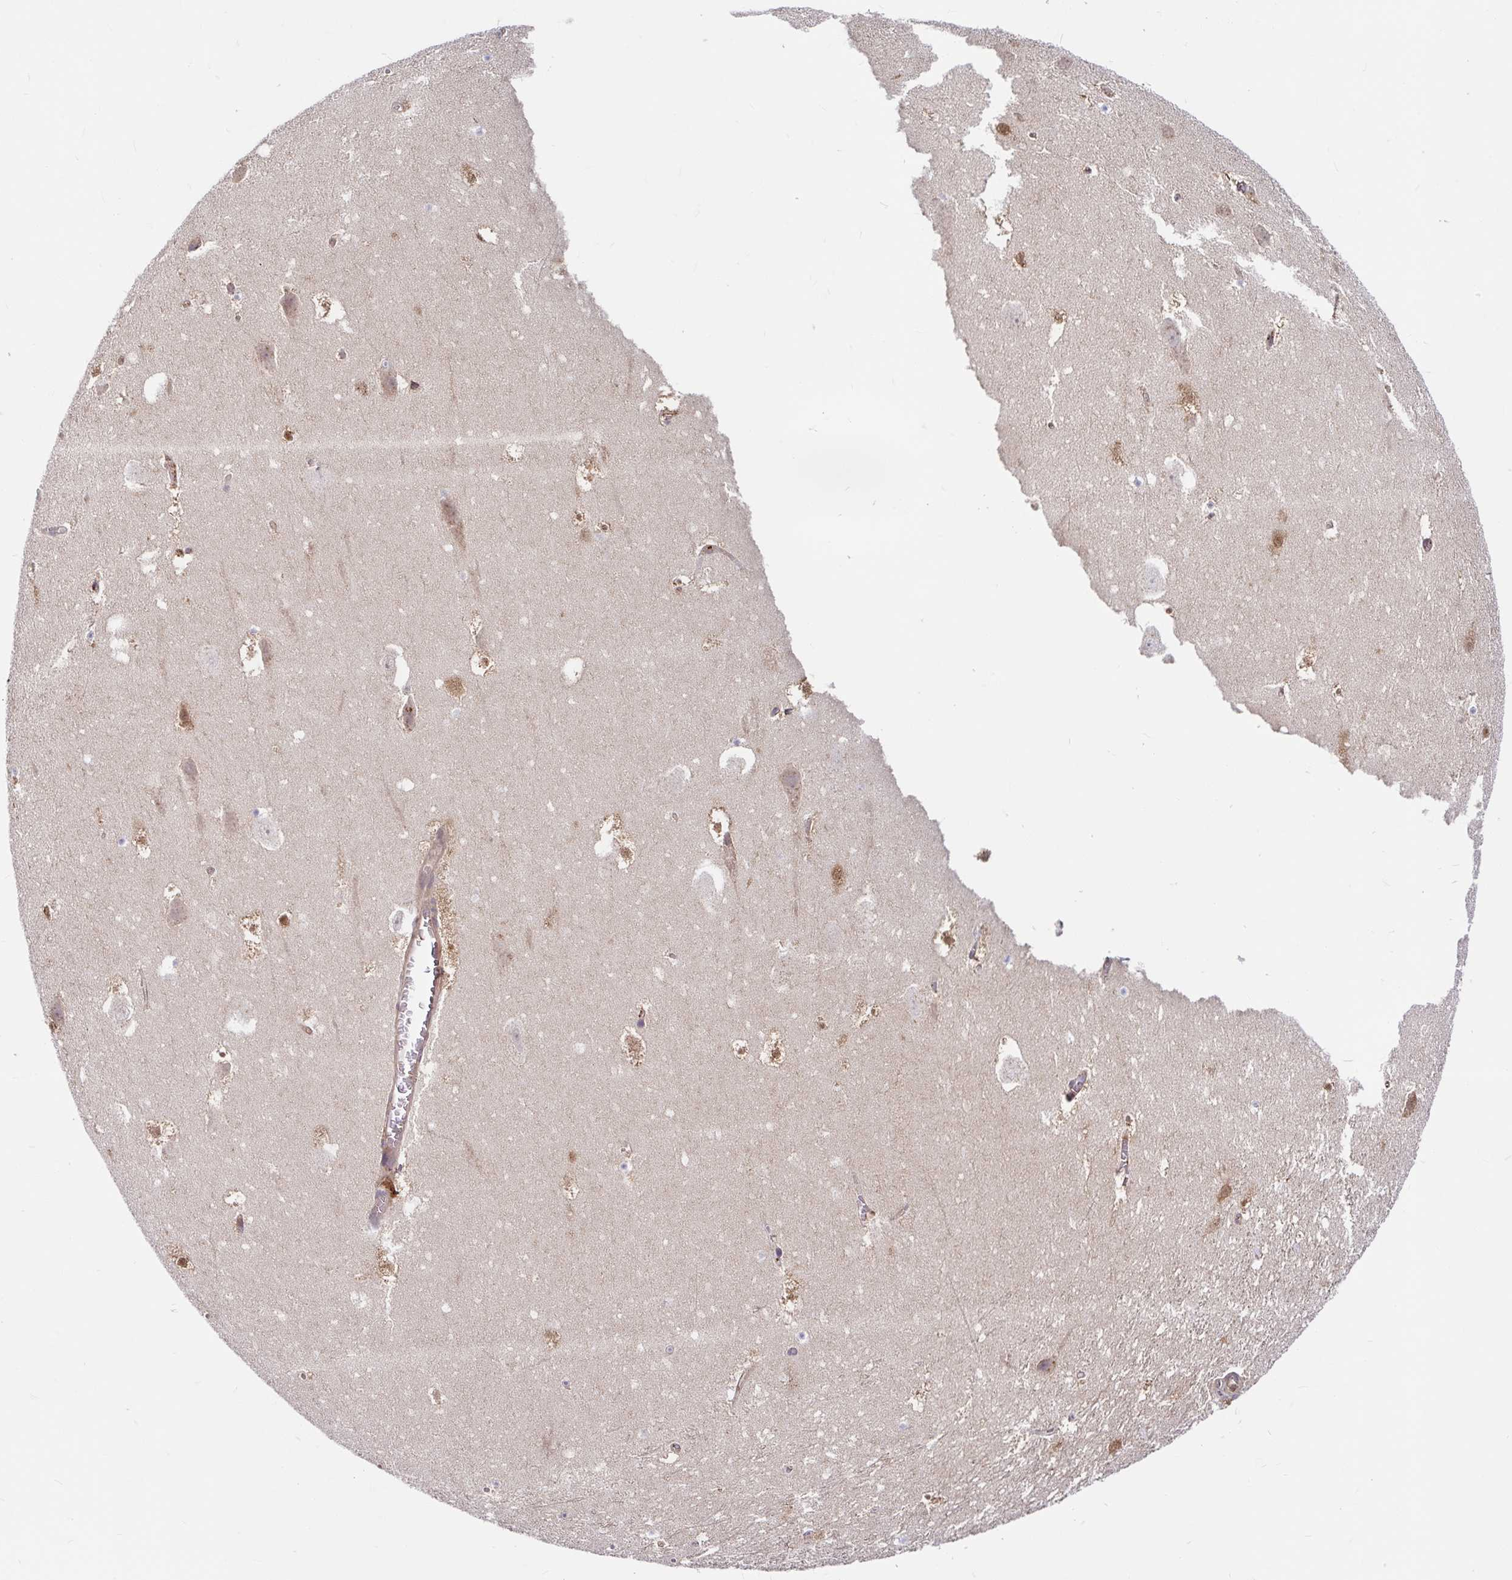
{"staining": {"intensity": "weak", "quantity": "<25%", "location": "cytoplasmic/membranous"}, "tissue": "hippocampus", "cell_type": "Glial cells", "image_type": "normal", "snomed": [{"axis": "morphology", "description": "Normal tissue, NOS"}, {"axis": "topography", "description": "Hippocampus"}], "caption": "Immunohistochemistry of normal hippocampus reveals no expression in glial cells.", "gene": "BLVRA", "patient": {"sex": "female", "age": 42}}